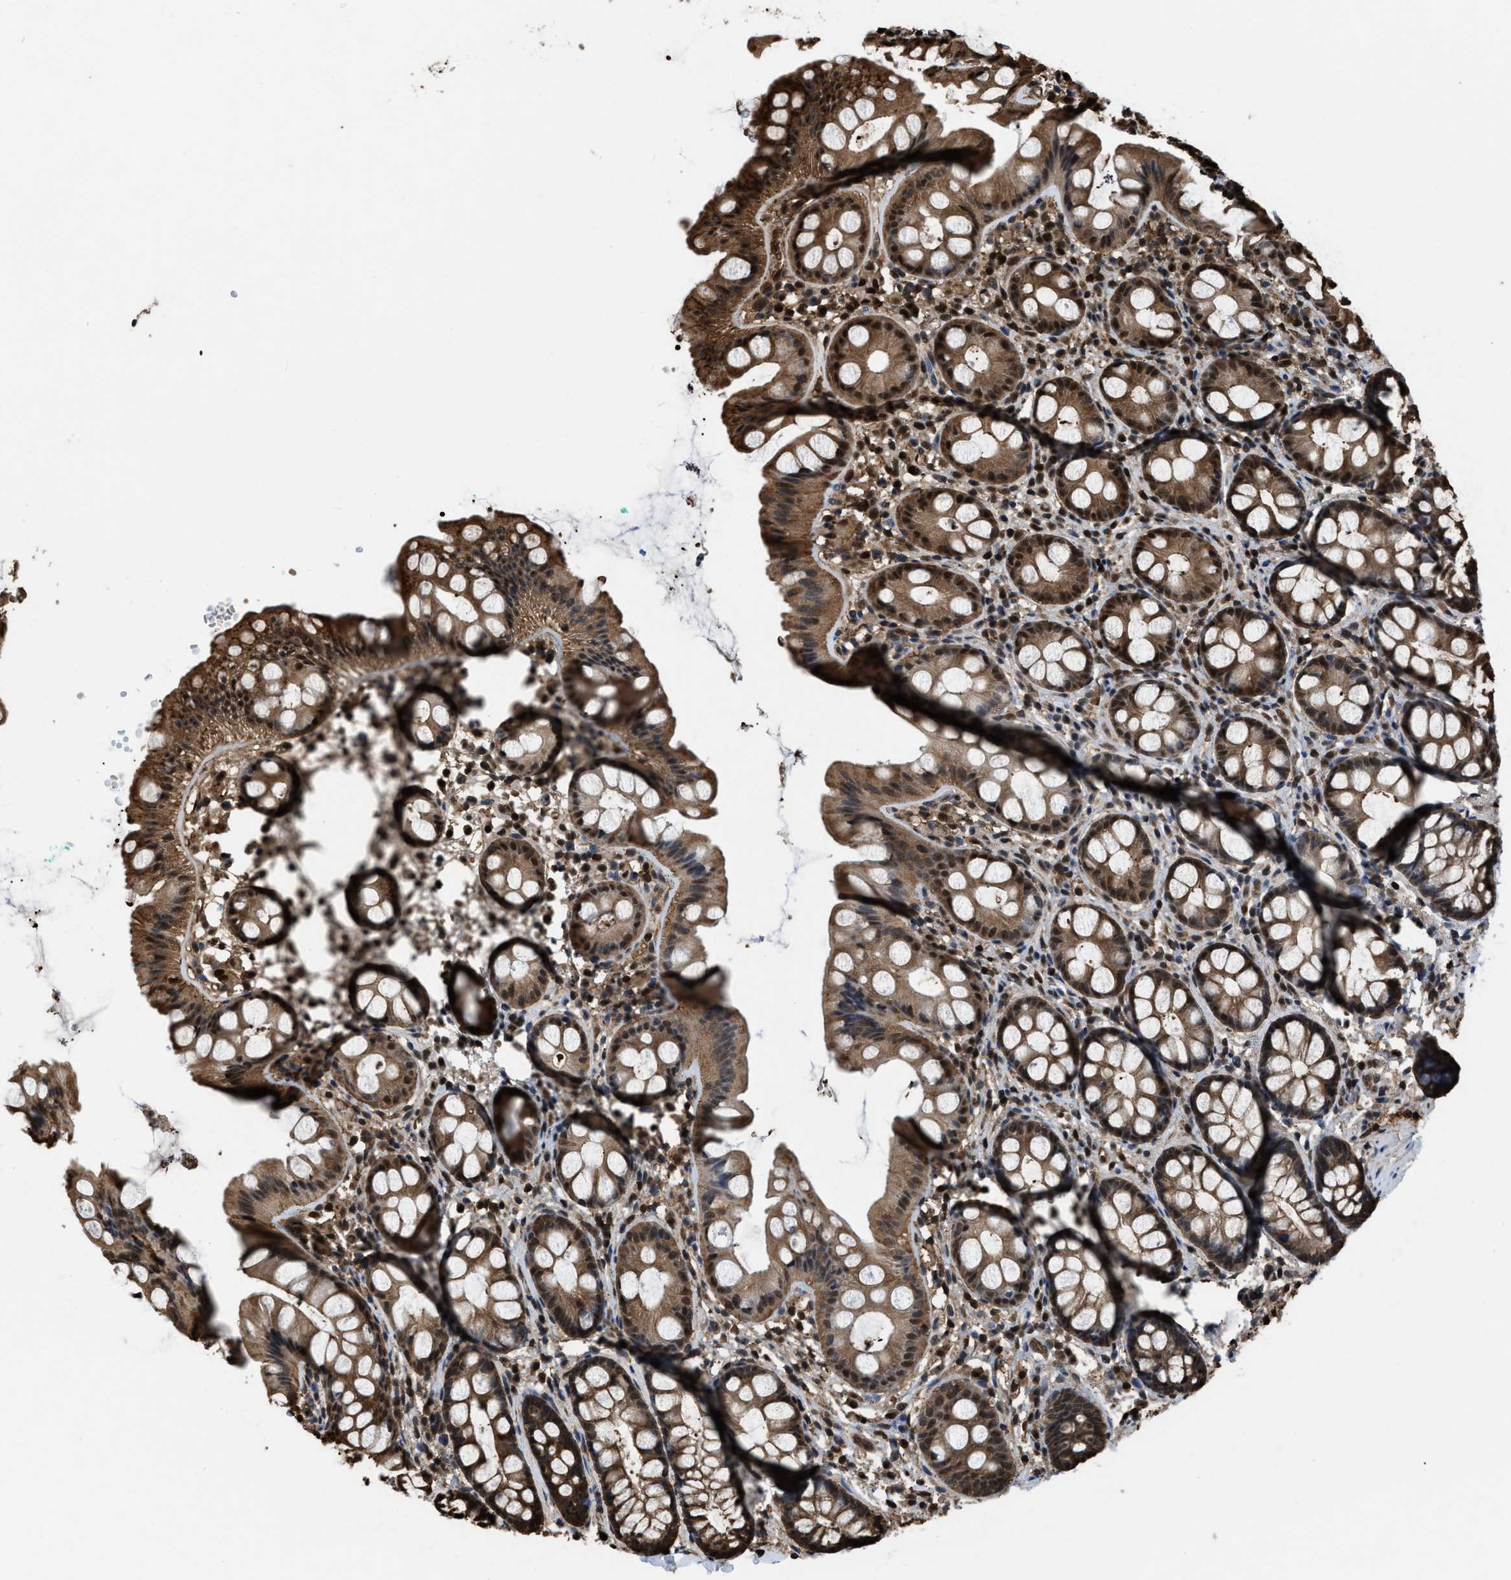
{"staining": {"intensity": "moderate", "quantity": ">75%", "location": "cytoplasmic/membranous,nuclear"}, "tissue": "rectum", "cell_type": "Glandular cells", "image_type": "normal", "snomed": [{"axis": "morphology", "description": "Normal tissue, NOS"}, {"axis": "topography", "description": "Rectum"}], "caption": "This is a micrograph of immunohistochemistry (IHC) staining of normal rectum, which shows moderate staining in the cytoplasmic/membranous,nuclear of glandular cells.", "gene": "FNTA", "patient": {"sex": "female", "age": 65}}